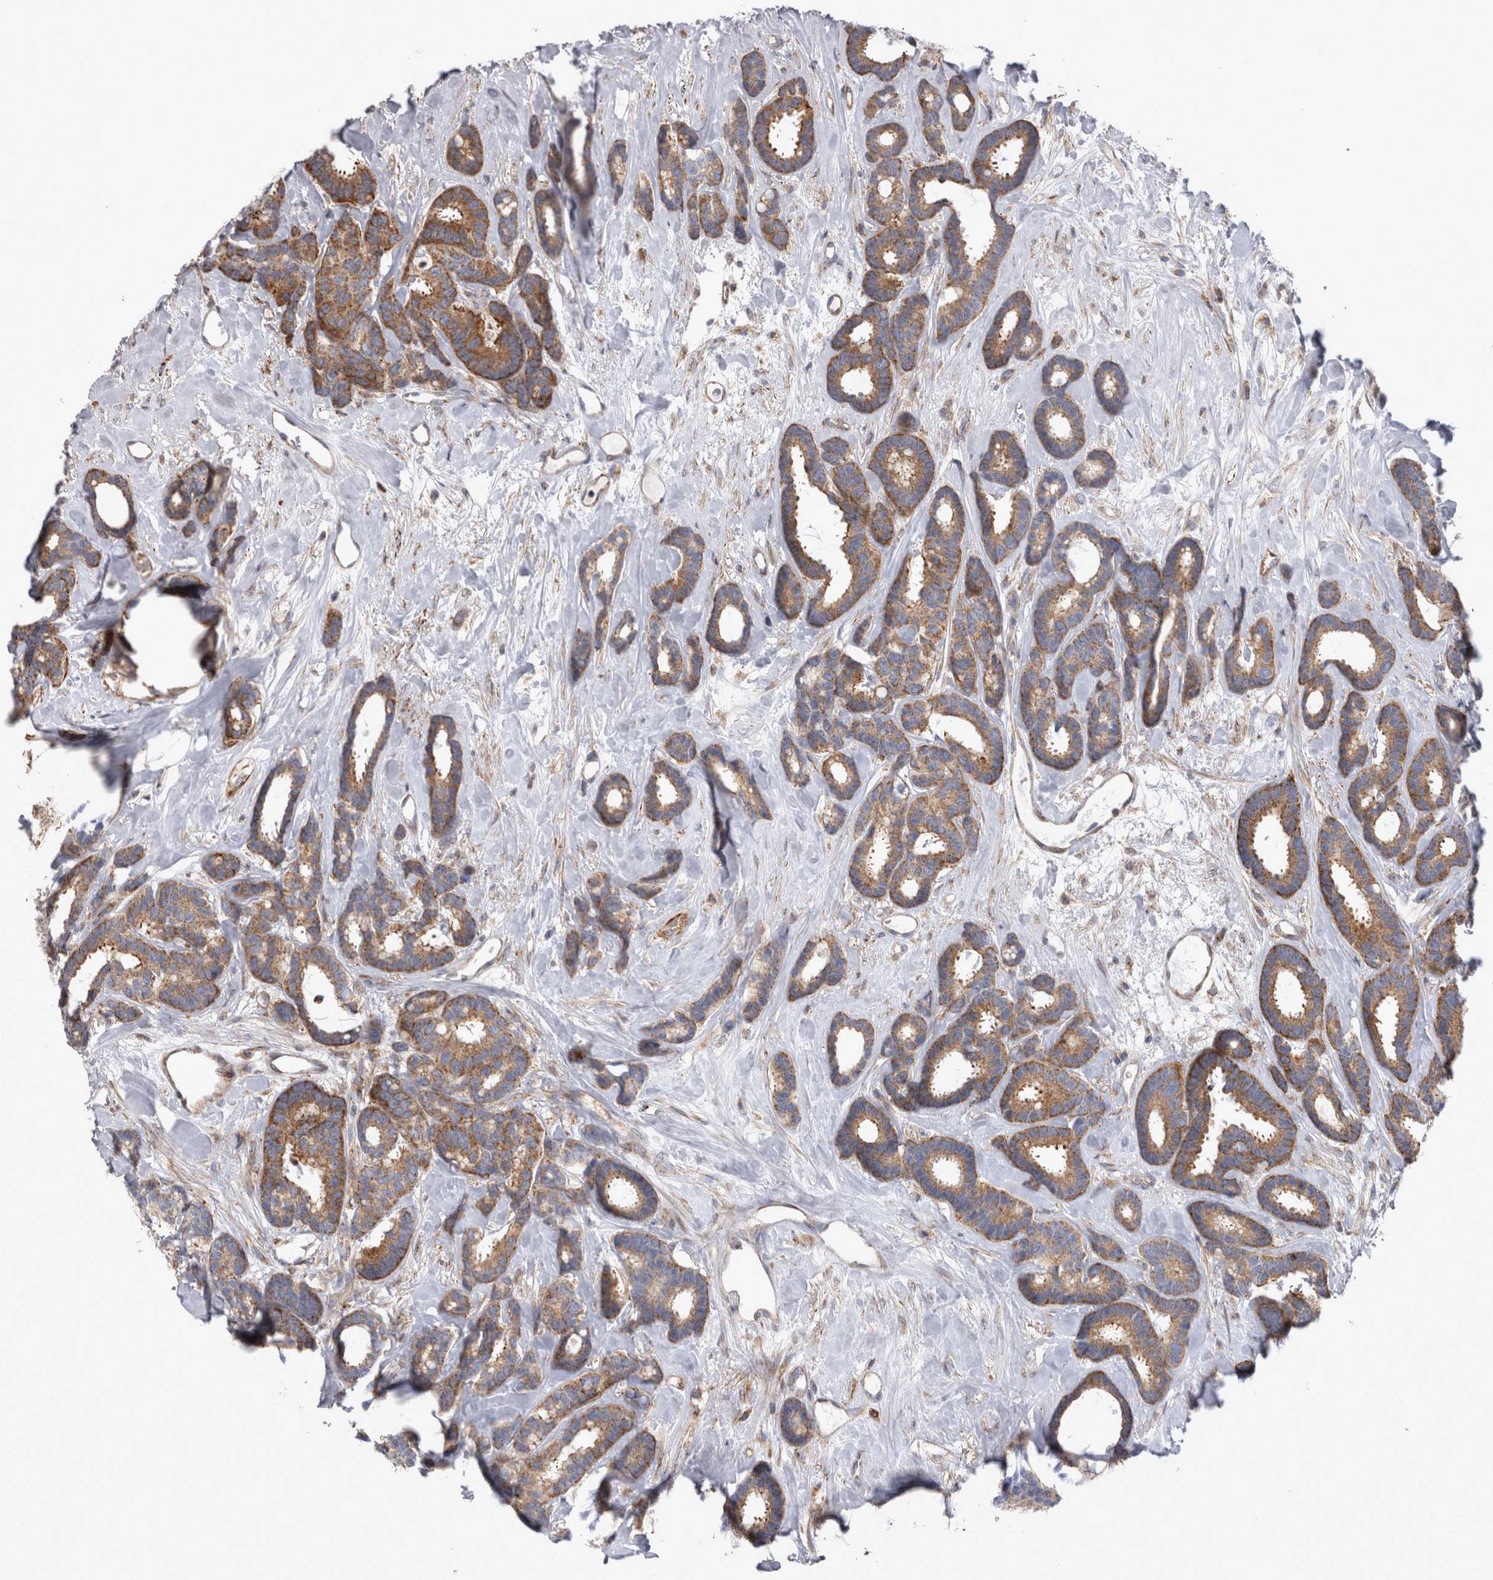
{"staining": {"intensity": "moderate", "quantity": ">75%", "location": "cytoplasmic/membranous"}, "tissue": "breast cancer", "cell_type": "Tumor cells", "image_type": "cancer", "snomed": [{"axis": "morphology", "description": "Duct carcinoma"}, {"axis": "topography", "description": "Breast"}], "caption": "High-magnification brightfield microscopy of breast cancer stained with DAB (brown) and counterstained with hematoxylin (blue). tumor cells exhibit moderate cytoplasmic/membranous staining is seen in about>75% of cells.", "gene": "TSPOAP1", "patient": {"sex": "female", "age": 87}}